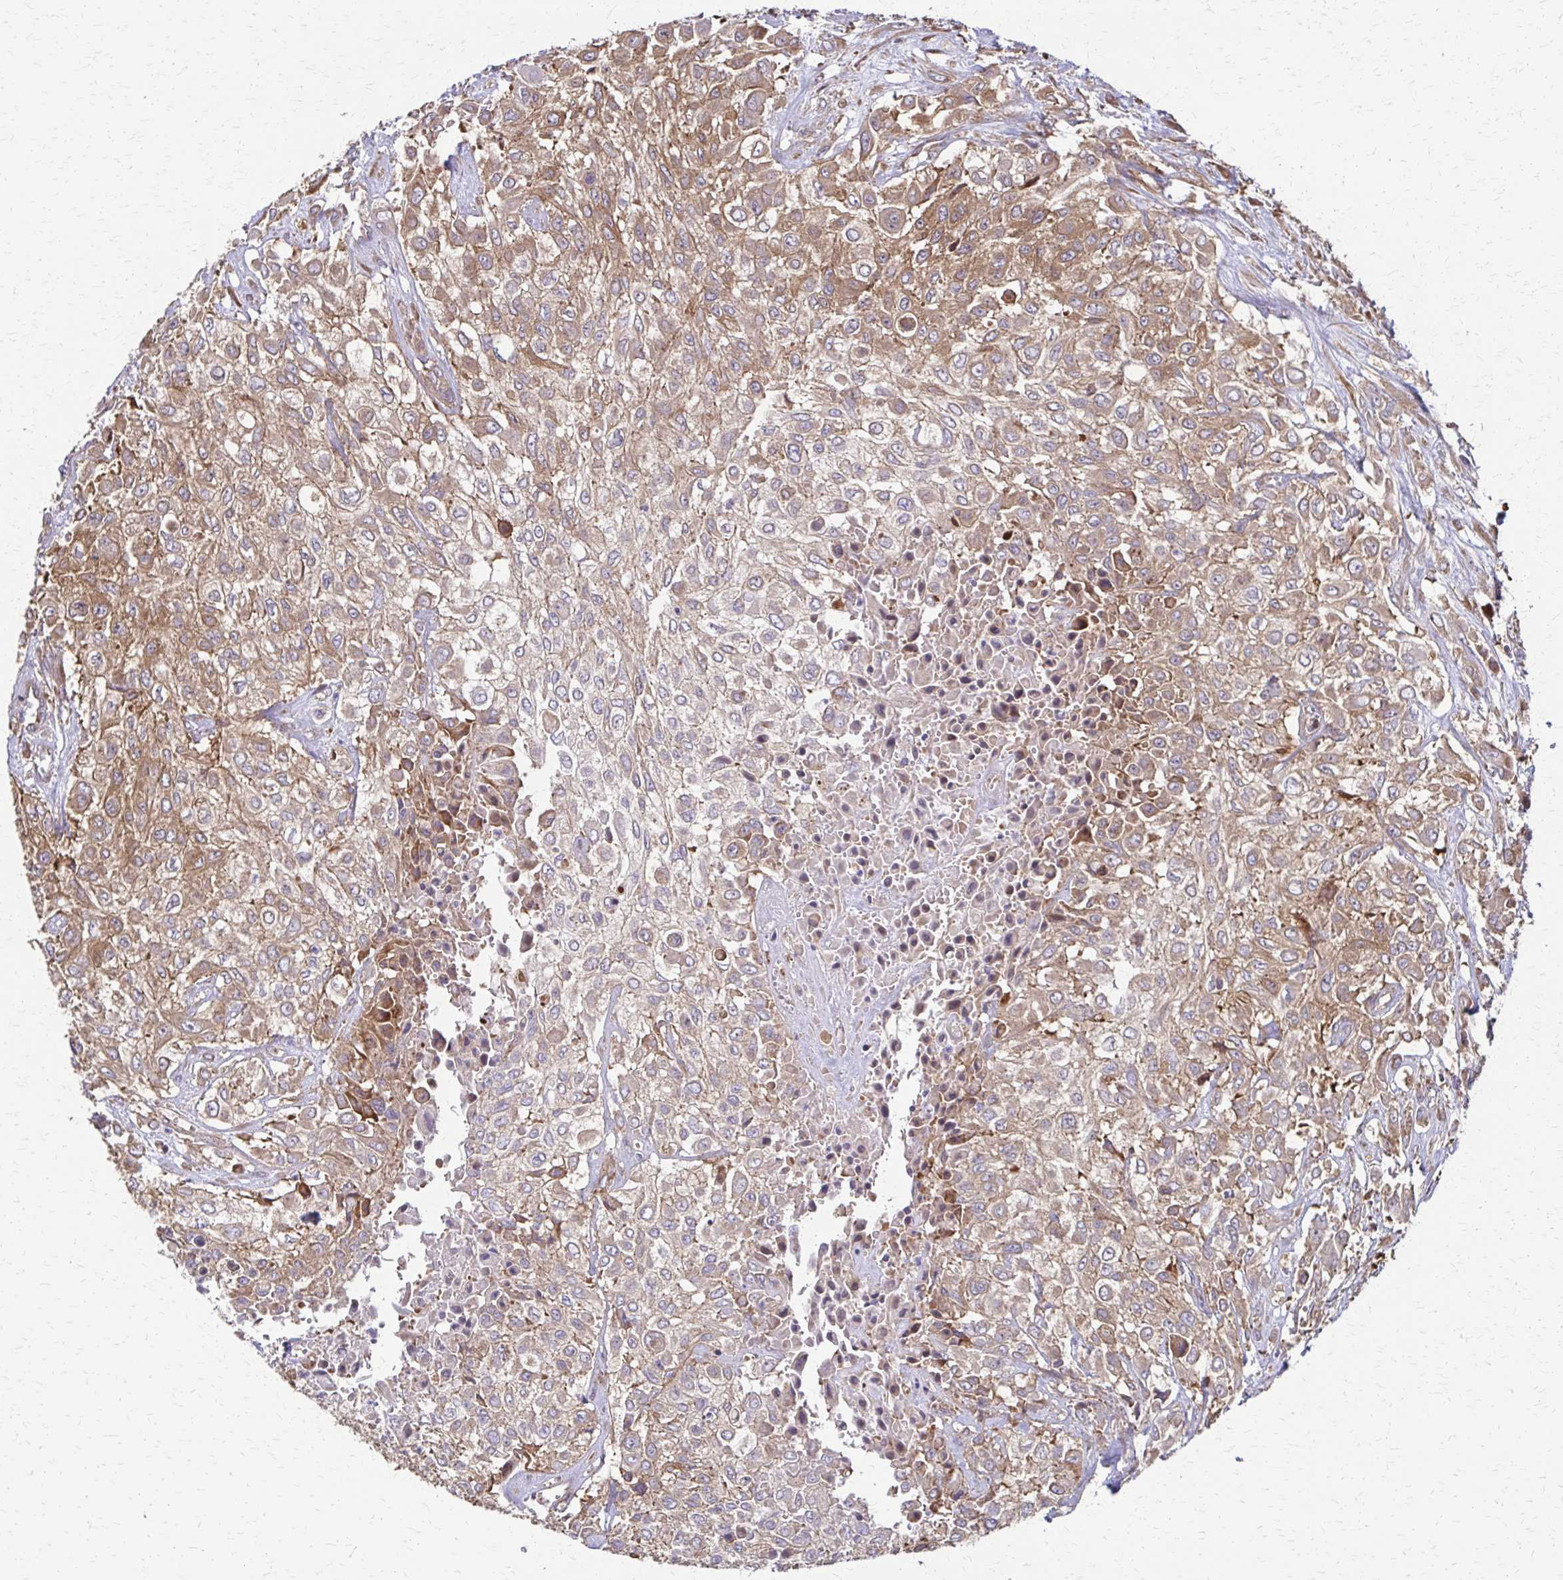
{"staining": {"intensity": "weak", "quantity": ">75%", "location": "cytoplasmic/membranous"}, "tissue": "urothelial cancer", "cell_type": "Tumor cells", "image_type": "cancer", "snomed": [{"axis": "morphology", "description": "Urothelial carcinoma, High grade"}, {"axis": "topography", "description": "Urinary bladder"}], "caption": "Immunohistochemistry (IHC) (DAB (3,3'-diaminobenzidine)) staining of urothelial cancer demonstrates weak cytoplasmic/membranous protein positivity in about >75% of tumor cells.", "gene": "EEF2", "patient": {"sex": "male", "age": 57}}